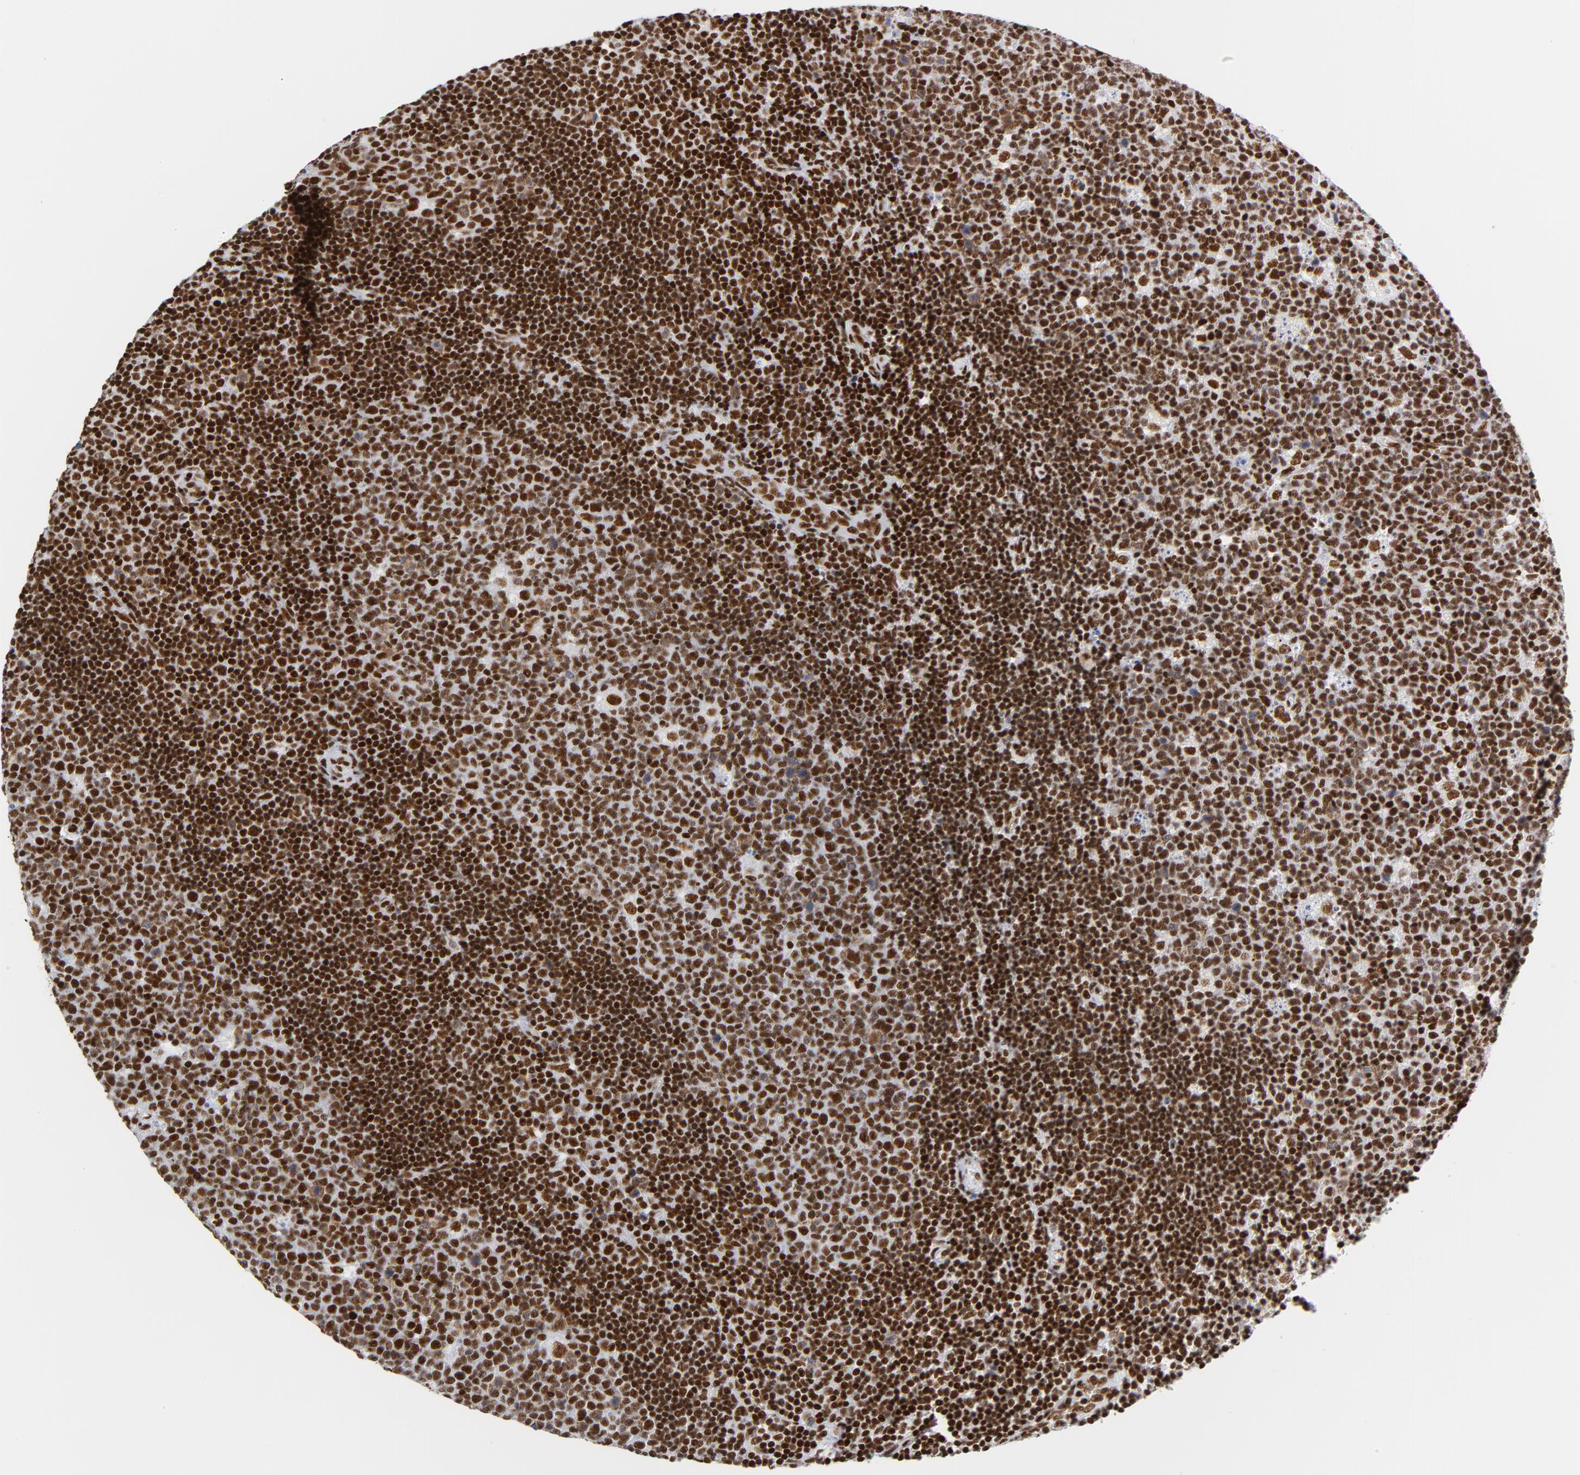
{"staining": {"intensity": "strong", "quantity": ">75%", "location": "nuclear"}, "tissue": "lymph node", "cell_type": "Germinal center cells", "image_type": "normal", "snomed": [{"axis": "morphology", "description": "Normal tissue, NOS"}, {"axis": "topography", "description": "Lymph node"}, {"axis": "topography", "description": "Salivary gland"}], "caption": "DAB immunohistochemical staining of unremarkable human lymph node exhibits strong nuclear protein expression in approximately >75% of germinal center cells.", "gene": "XRCC5", "patient": {"sex": "male", "age": 8}}